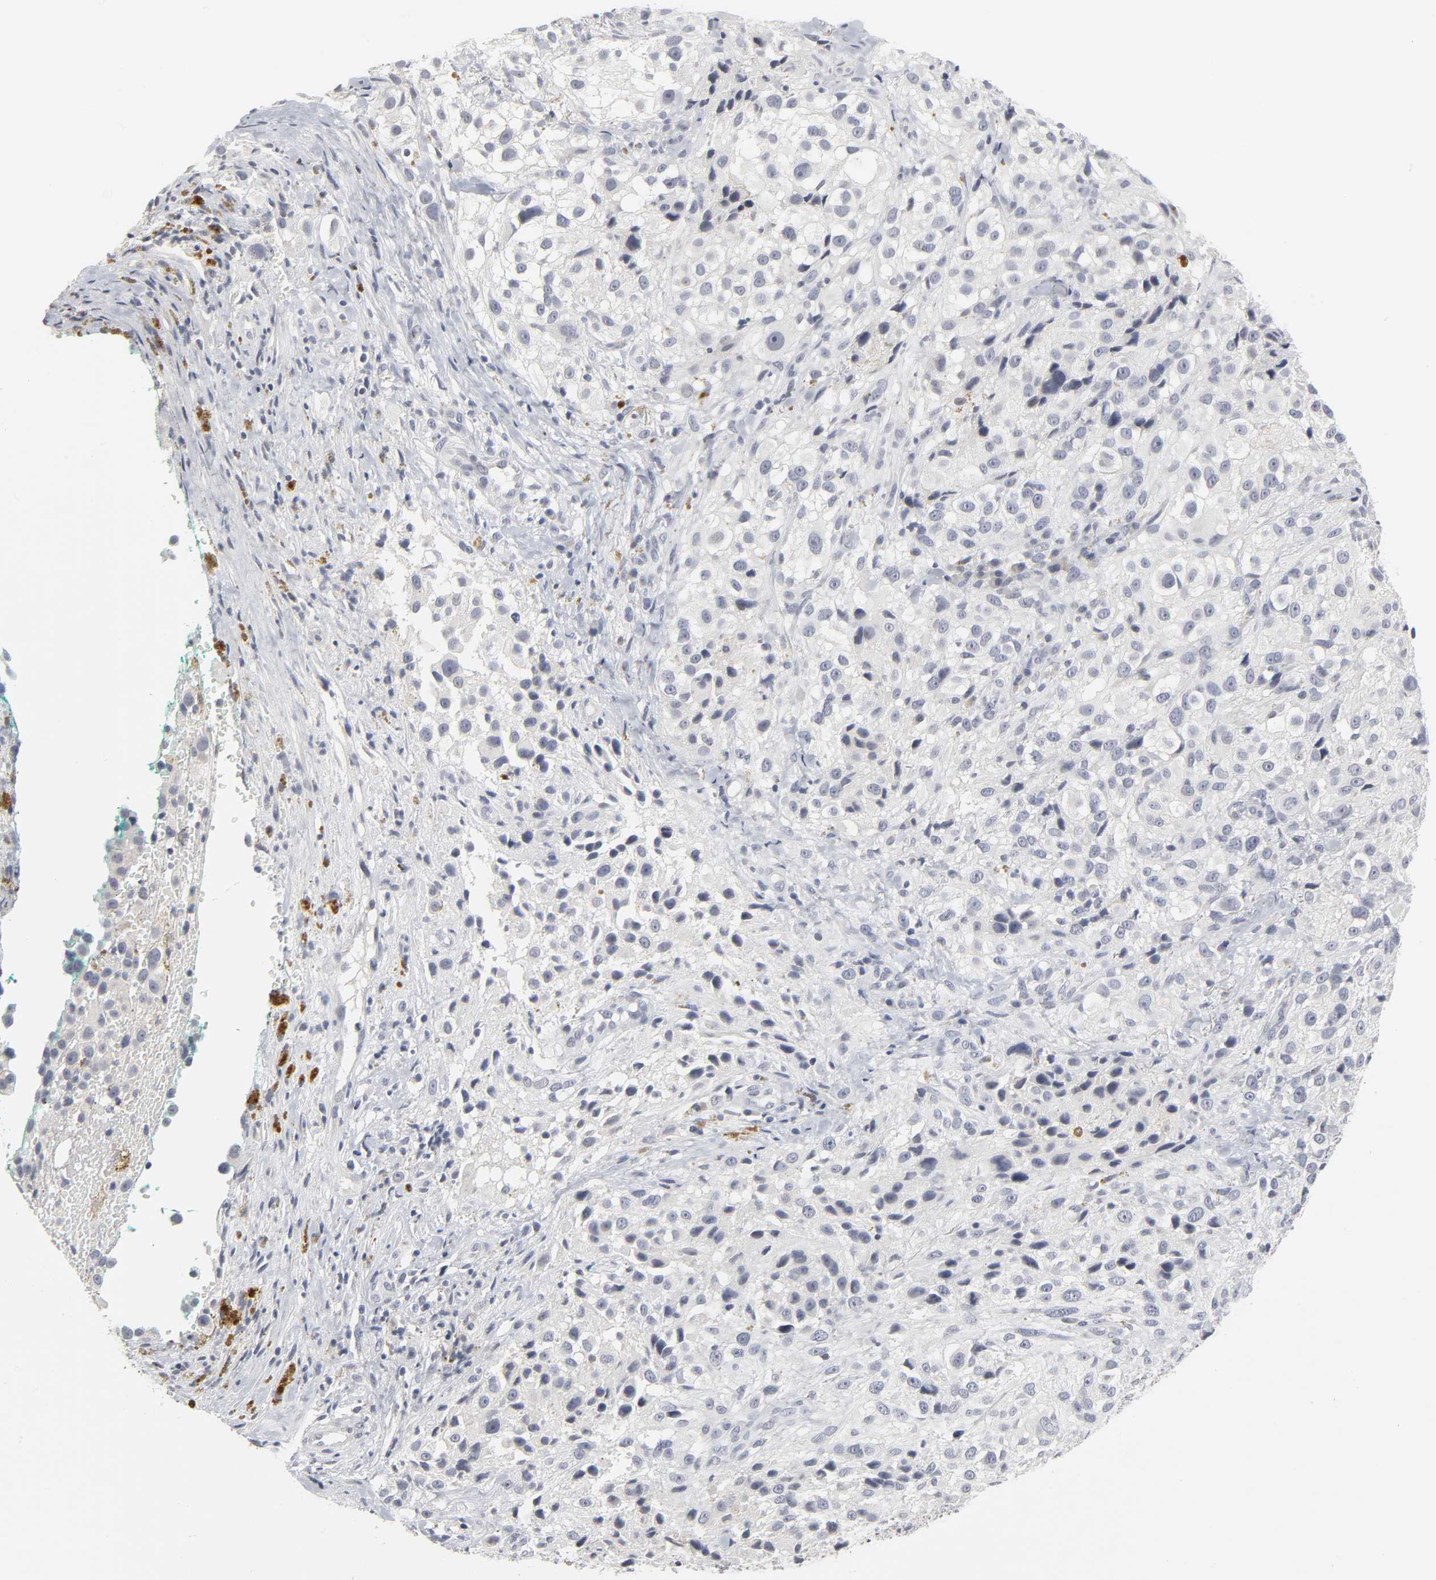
{"staining": {"intensity": "negative", "quantity": "none", "location": "none"}, "tissue": "melanoma", "cell_type": "Tumor cells", "image_type": "cancer", "snomed": [{"axis": "morphology", "description": "Necrosis, NOS"}, {"axis": "morphology", "description": "Malignant melanoma, NOS"}, {"axis": "topography", "description": "Skin"}], "caption": "Melanoma was stained to show a protein in brown. There is no significant staining in tumor cells. (Stains: DAB (3,3'-diaminobenzidine) IHC with hematoxylin counter stain, Microscopy: brightfield microscopy at high magnification).", "gene": "TCAP", "patient": {"sex": "female", "age": 87}}